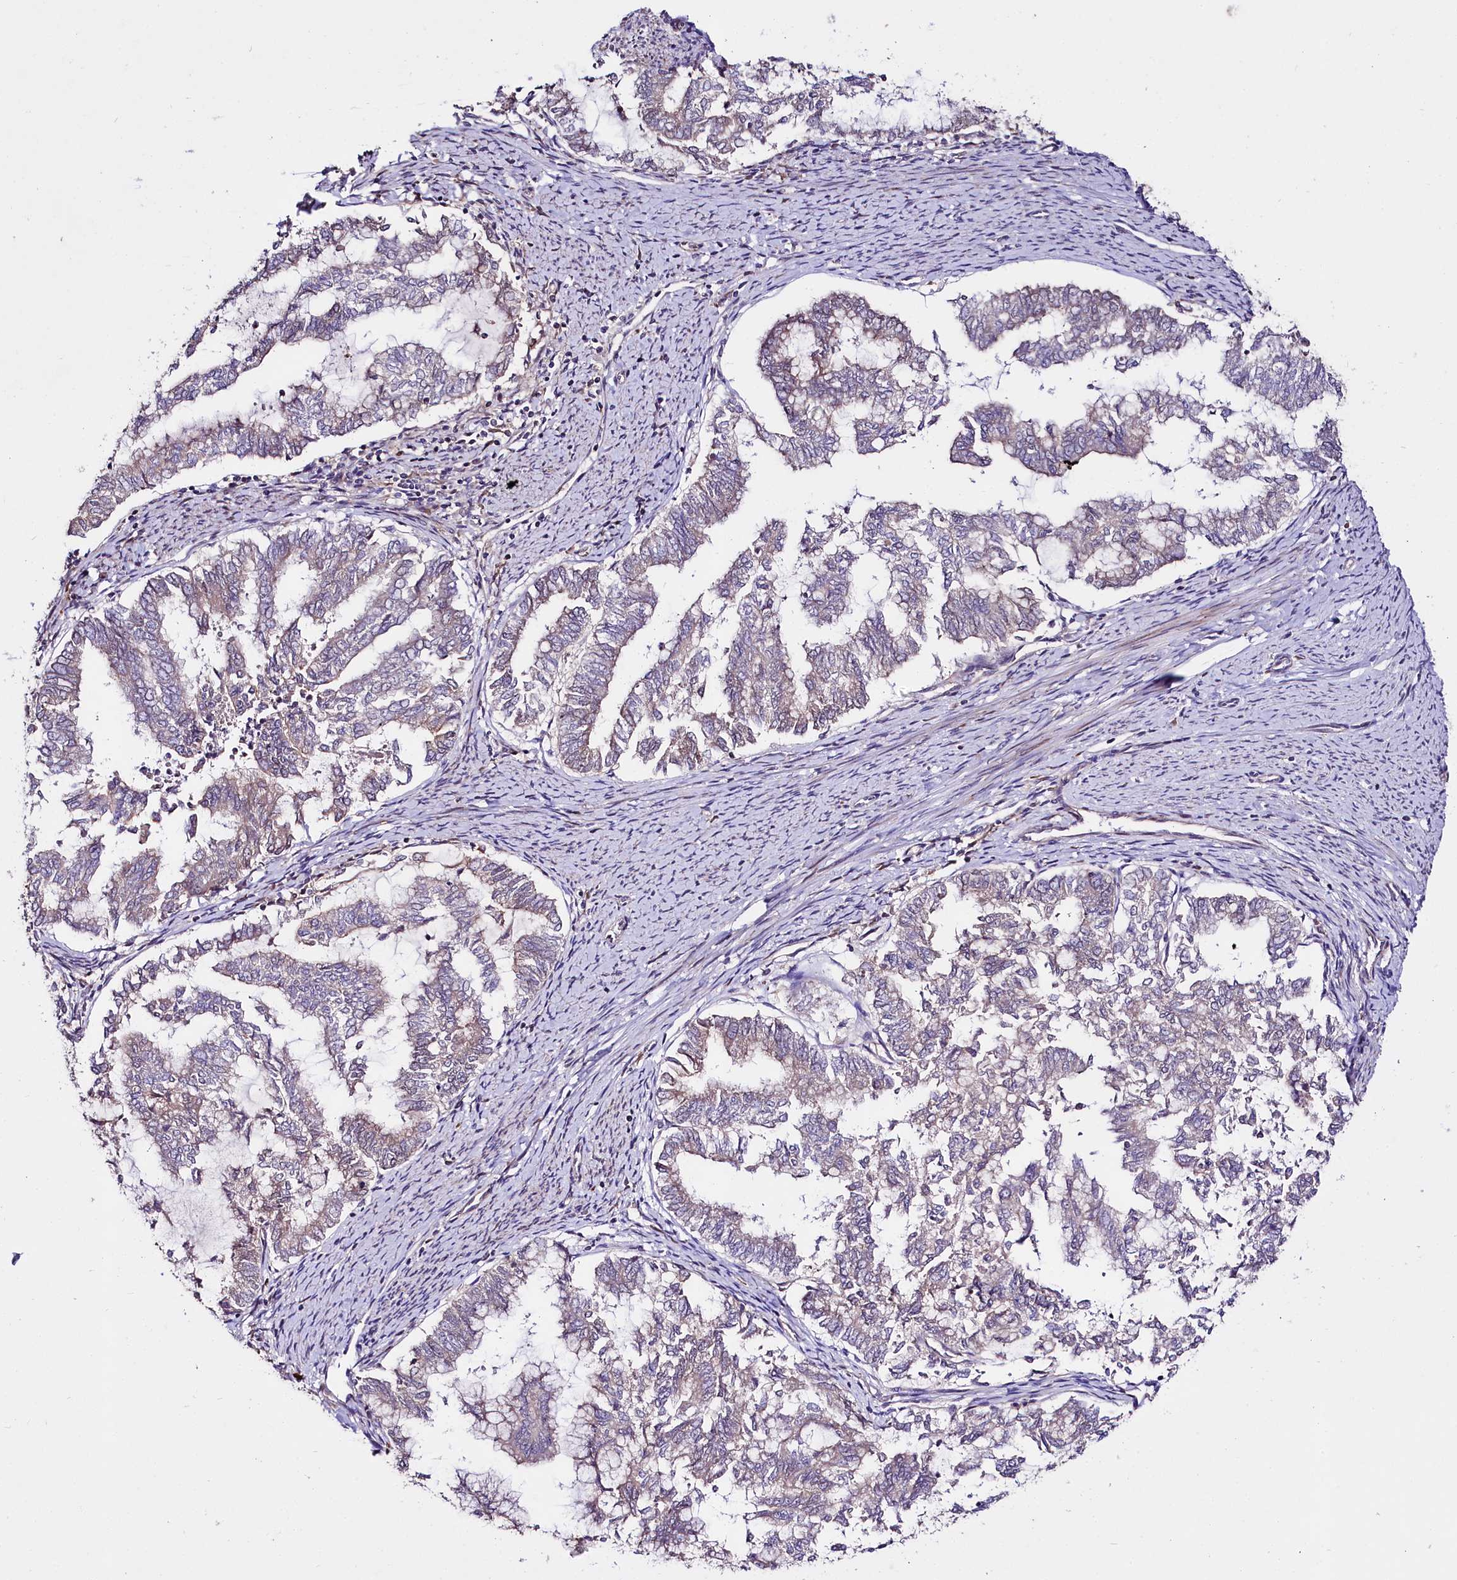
{"staining": {"intensity": "weak", "quantity": "<25%", "location": "cytoplasmic/membranous"}, "tissue": "endometrial cancer", "cell_type": "Tumor cells", "image_type": "cancer", "snomed": [{"axis": "morphology", "description": "Adenocarcinoma, NOS"}, {"axis": "topography", "description": "Endometrium"}], "caption": "A high-resolution image shows immunohistochemistry staining of endometrial adenocarcinoma, which displays no significant staining in tumor cells.", "gene": "TAFAZZIN", "patient": {"sex": "female", "age": 79}}